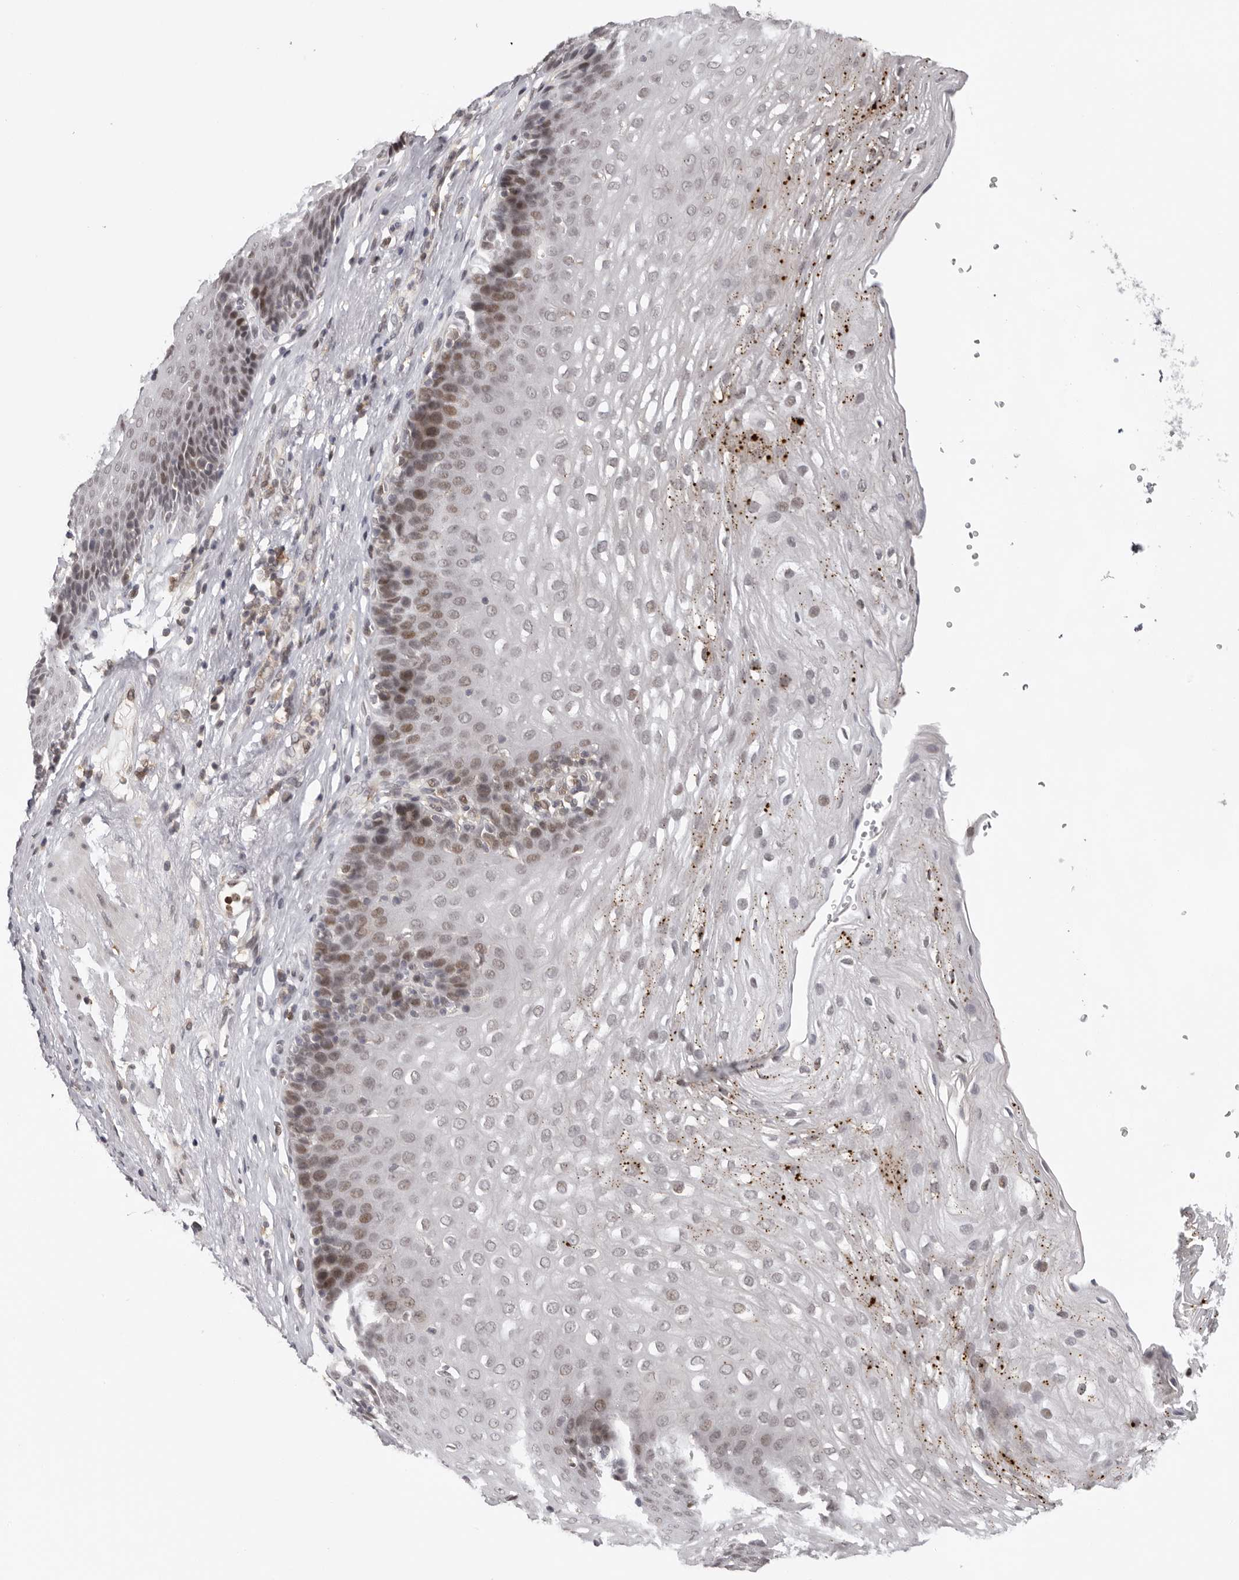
{"staining": {"intensity": "weak", "quantity": "<25%", "location": "nuclear"}, "tissue": "esophagus", "cell_type": "Squamous epithelial cells", "image_type": "normal", "snomed": [{"axis": "morphology", "description": "Normal tissue, NOS"}, {"axis": "topography", "description": "Esophagus"}], "caption": "This is an IHC histopathology image of unremarkable human esophagus. There is no staining in squamous epithelial cells.", "gene": "KIF2B", "patient": {"sex": "female", "age": 66}}